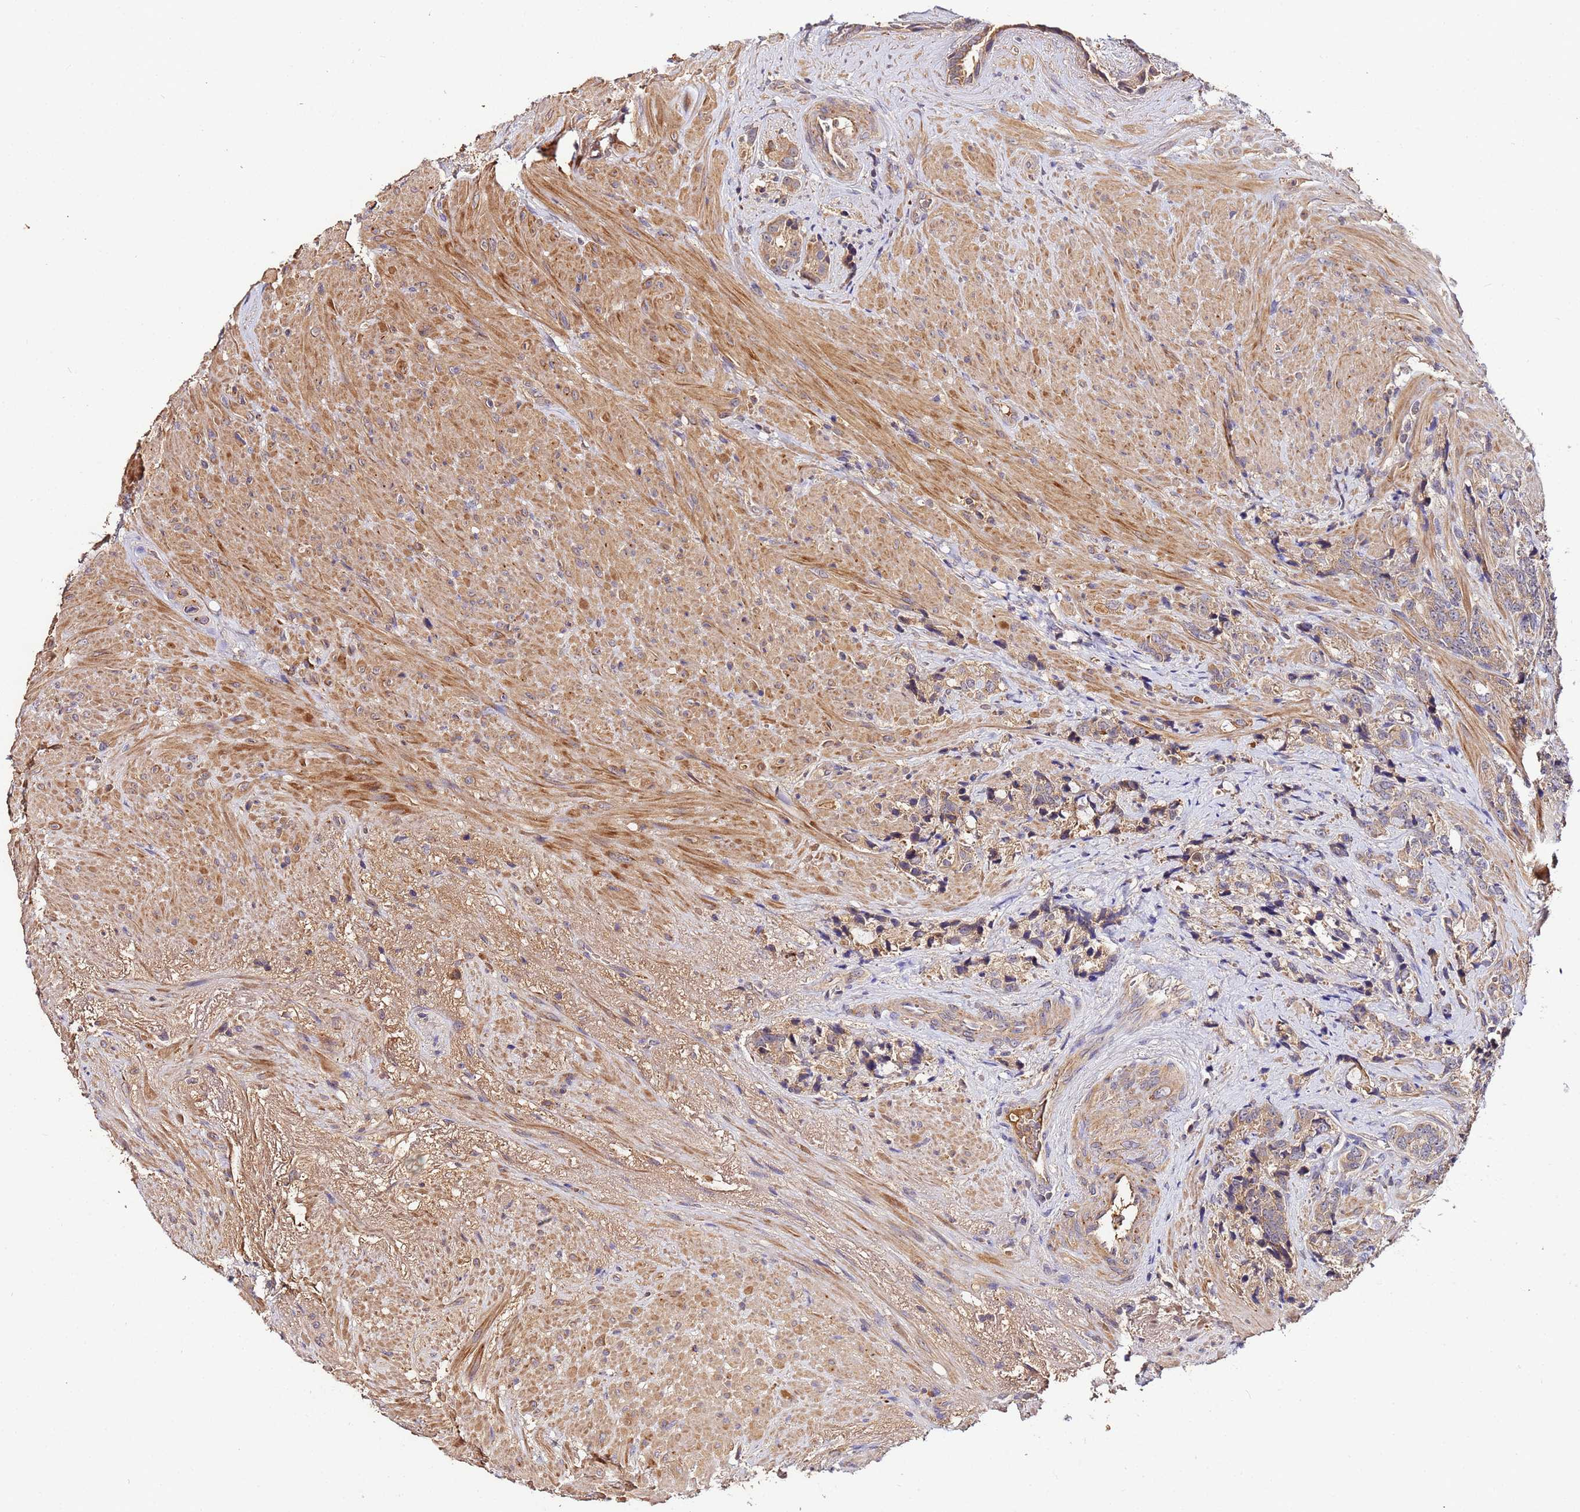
{"staining": {"intensity": "weak", "quantity": ">75%", "location": "cytoplasmic/membranous"}, "tissue": "prostate cancer", "cell_type": "Tumor cells", "image_type": "cancer", "snomed": [{"axis": "morphology", "description": "Adenocarcinoma, High grade"}, {"axis": "topography", "description": "Prostate"}], "caption": "Human high-grade adenocarcinoma (prostate) stained with a brown dye exhibits weak cytoplasmic/membranous positive staining in approximately >75% of tumor cells.", "gene": "MTERF1", "patient": {"sex": "male", "age": 74}}